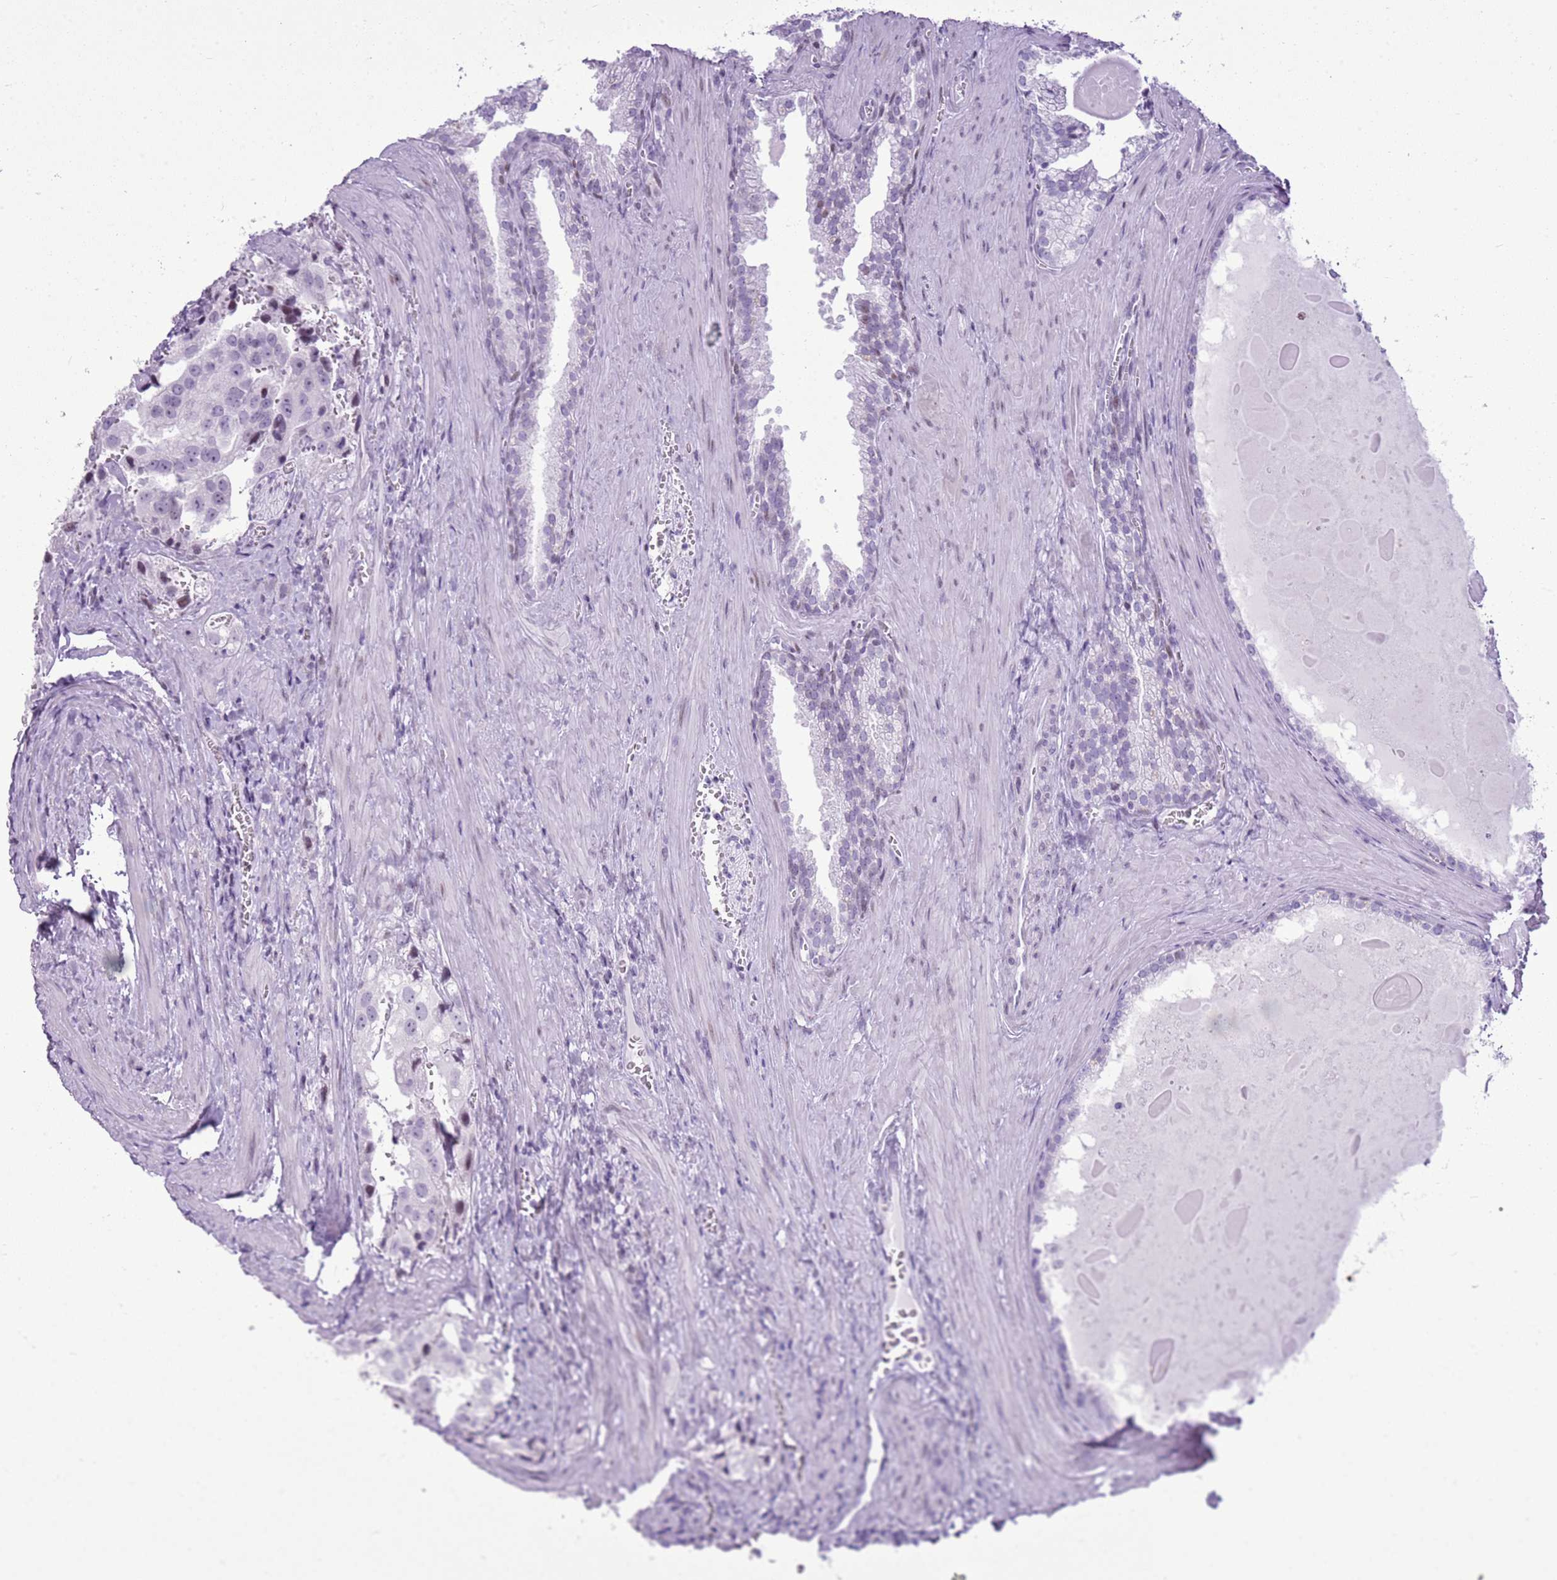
{"staining": {"intensity": "negative", "quantity": "none", "location": "none"}, "tissue": "prostate cancer", "cell_type": "Tumor cells", "image_type": "cancer", "snomed": [{"axis": "morphology", "description": "Adenocarcinoma, High grade"}, {"axis": "topography", "description": "Prostate"}], "caption": "Tumor cells are negative for protein expression in human prostate cancer.", "gene": "ASIP", "patient": {"sex": "male", "age": 68}}